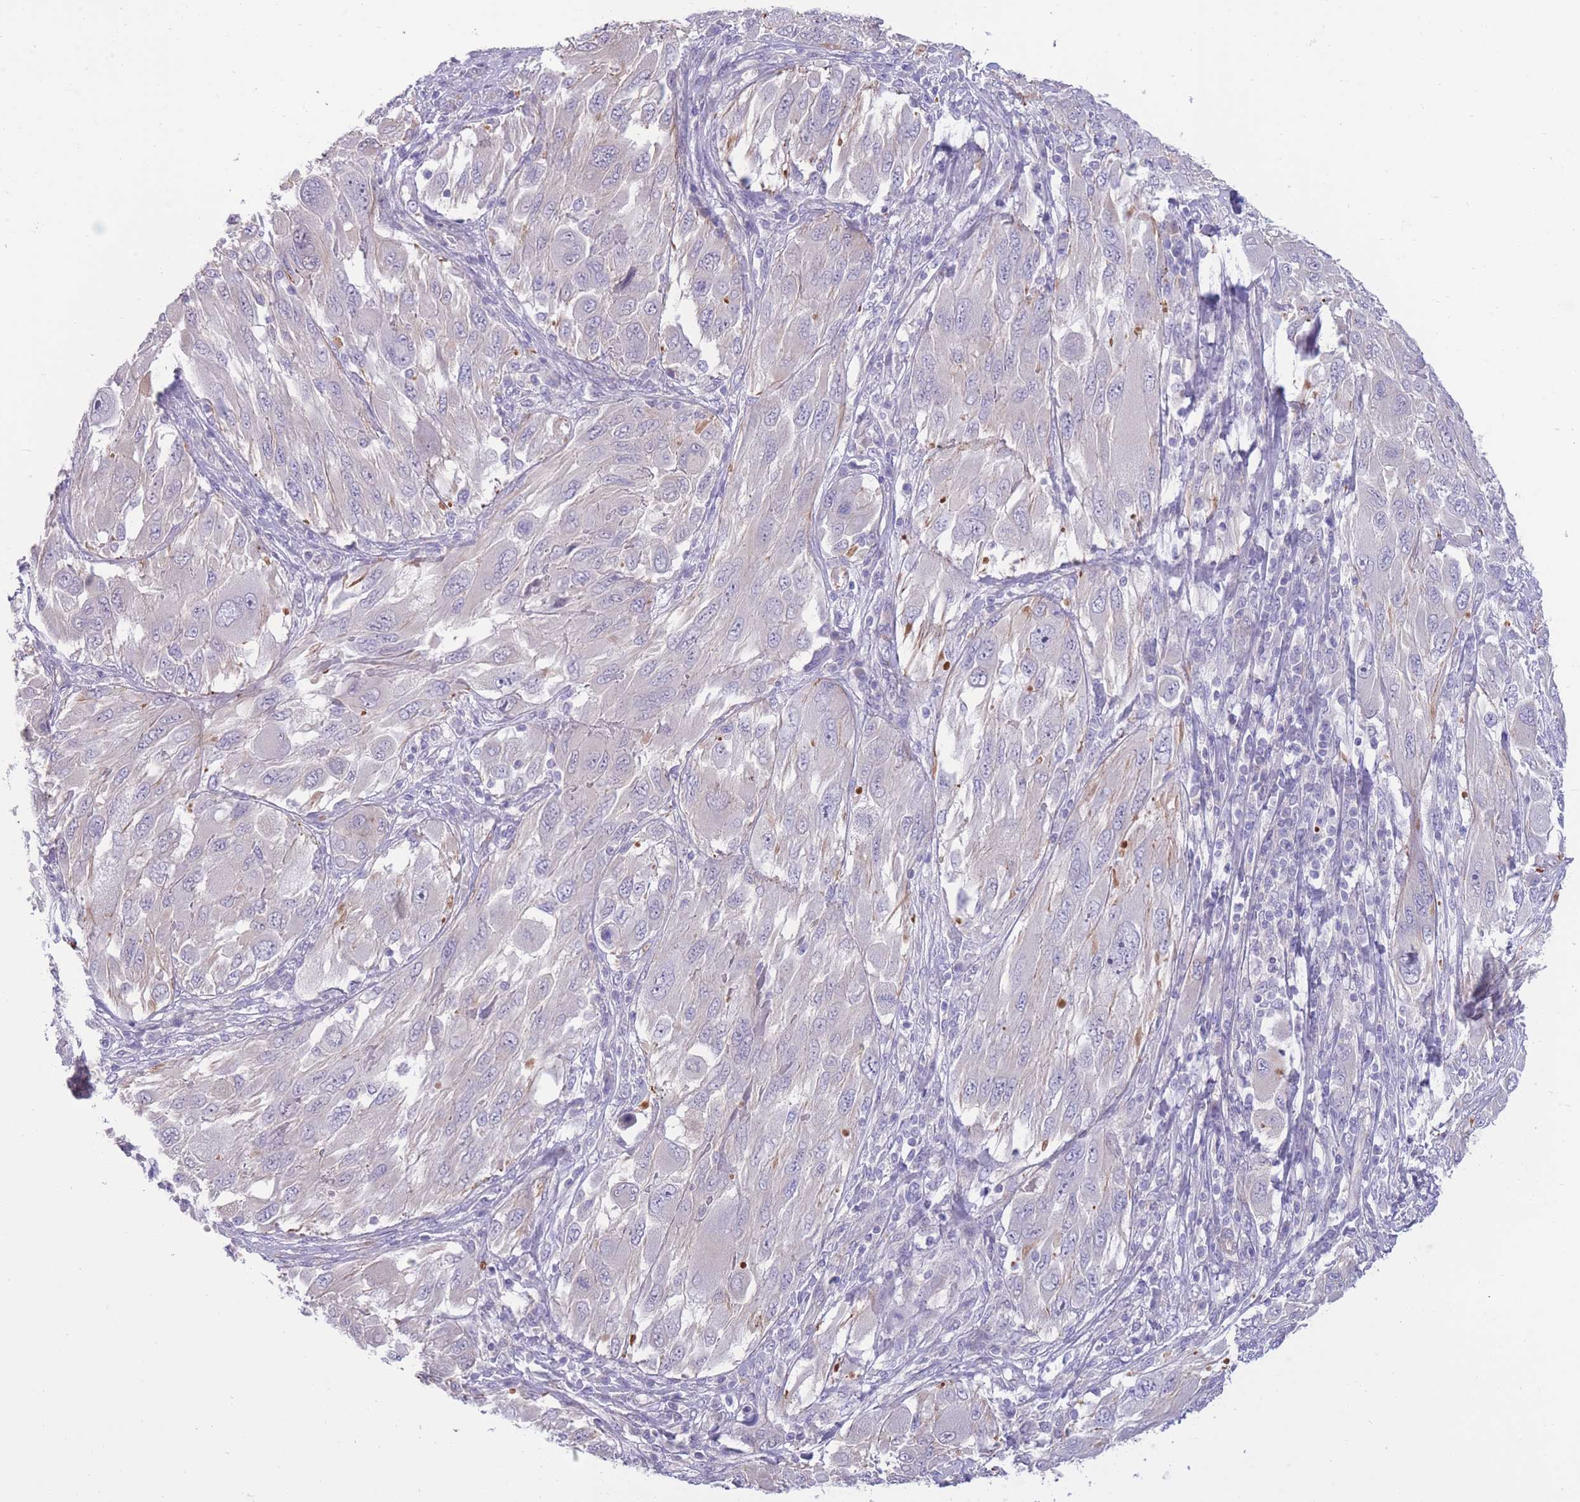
{"staining": {"intensity": "negative", "quantity": "none", "location": "none"}, "tissue": "melanoma", "cell_type": "Tumor cells", "image_type": "cancer", "snomed": [{"axis": "morphology", "description": "Malignant melanoma, NOS"}, {"axis": "topography", "description": "Skin"}], "caption": "Malignant melanoma was stained to show a protein in brown. There is no significant positivity in tumor cells.", "gene": "RGS11", "patient": {"sex": "female", "age": 91}}